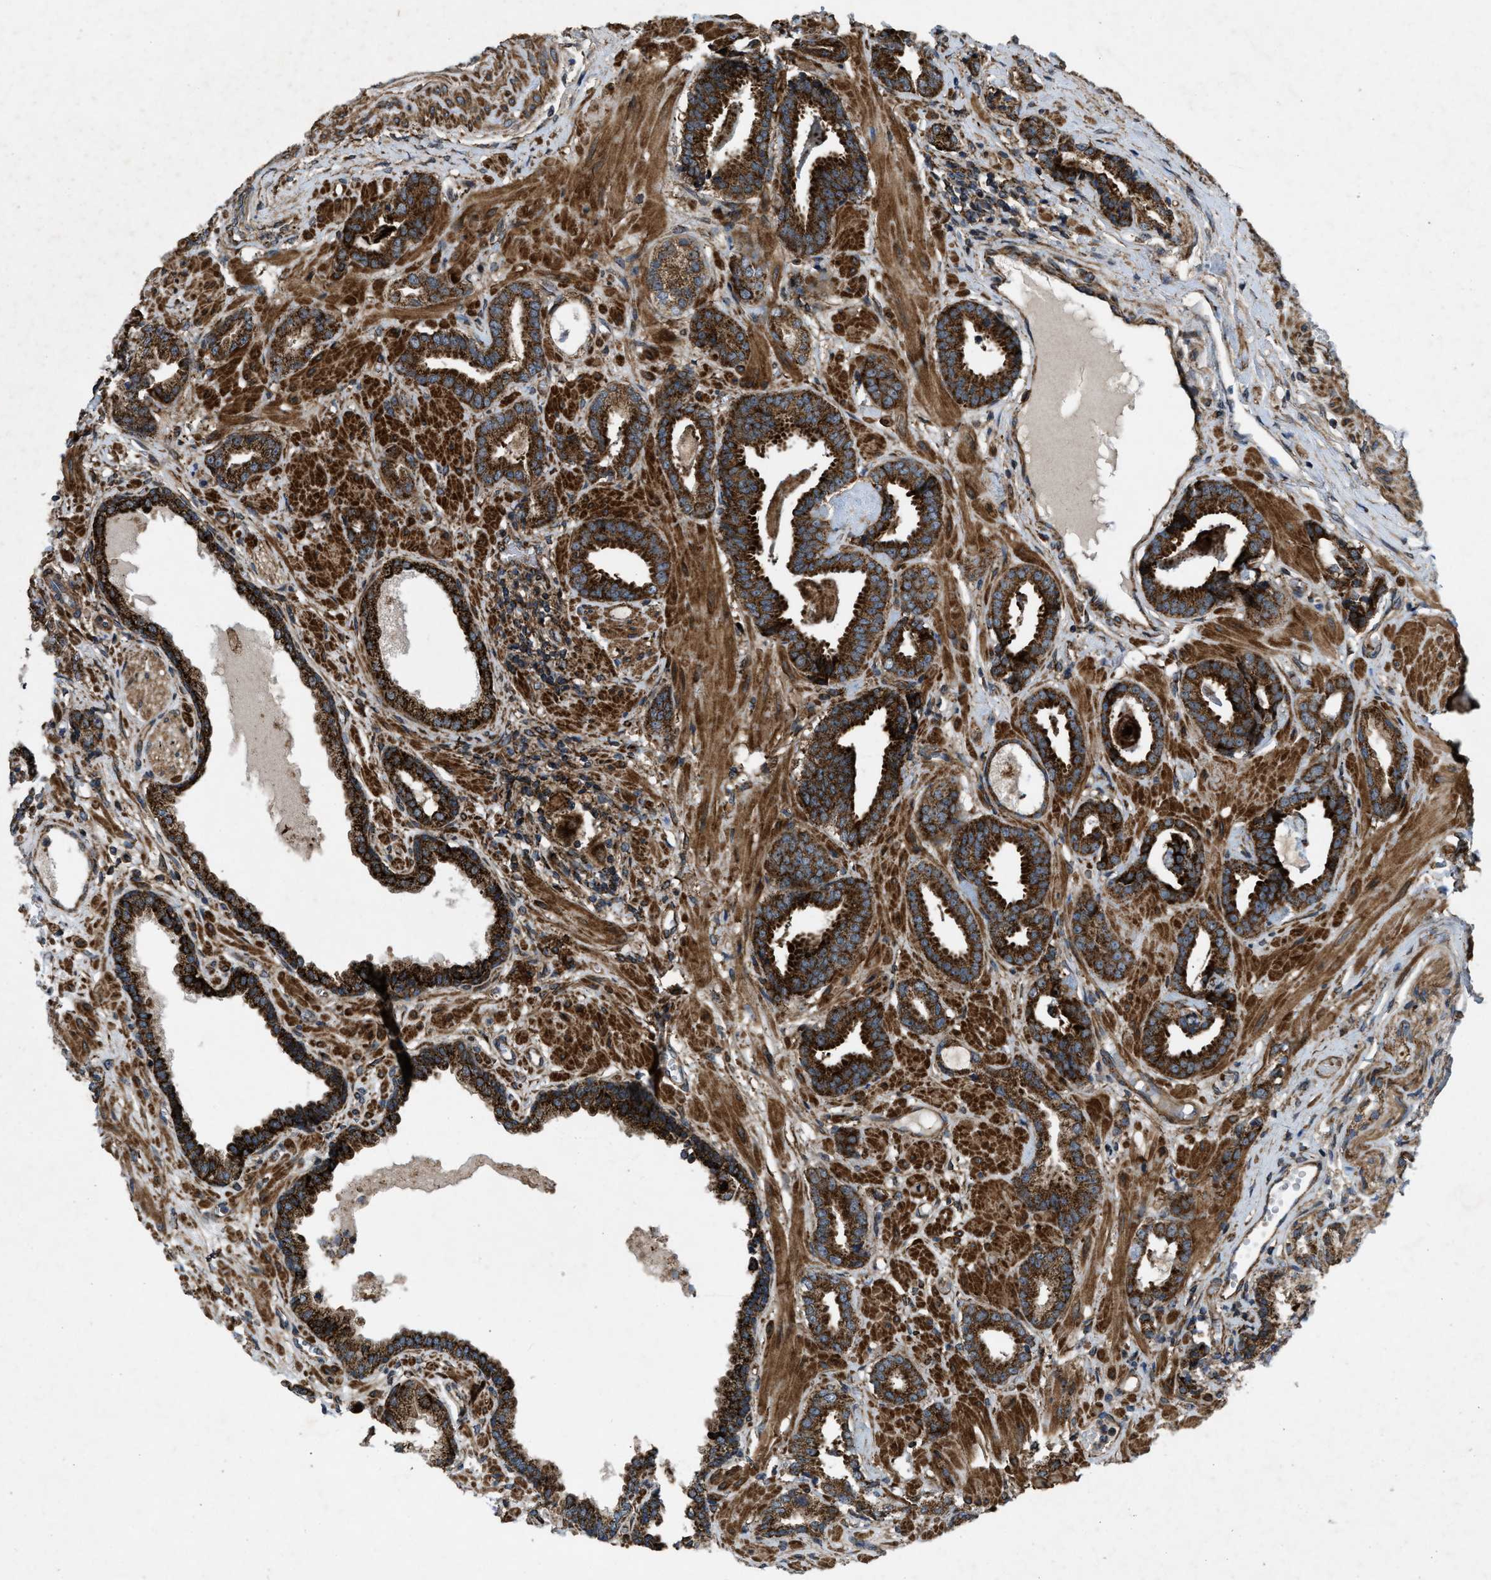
{"staining": {"intensity": "strong", "quantity": ">75%", "location": "cytoplasmic/membranous"}, "tissue": "prostate cancer", "cell_type": "Tumor cells", "image_type": "cancer", "snomed": [{"axis": "morphology", "description": "Adenocarcinoma, Low grade"}, {"axis": "topography", "description": "Prostate"}], "caption": "Protein analysis of low-grade adenocarcinoma (prostate) tissue demonstrates strong cytoplasmic/membranous expression in about >75% of tumor cells.", "gene": "PER3", "patient": {"sex": "male", "age": 53}}